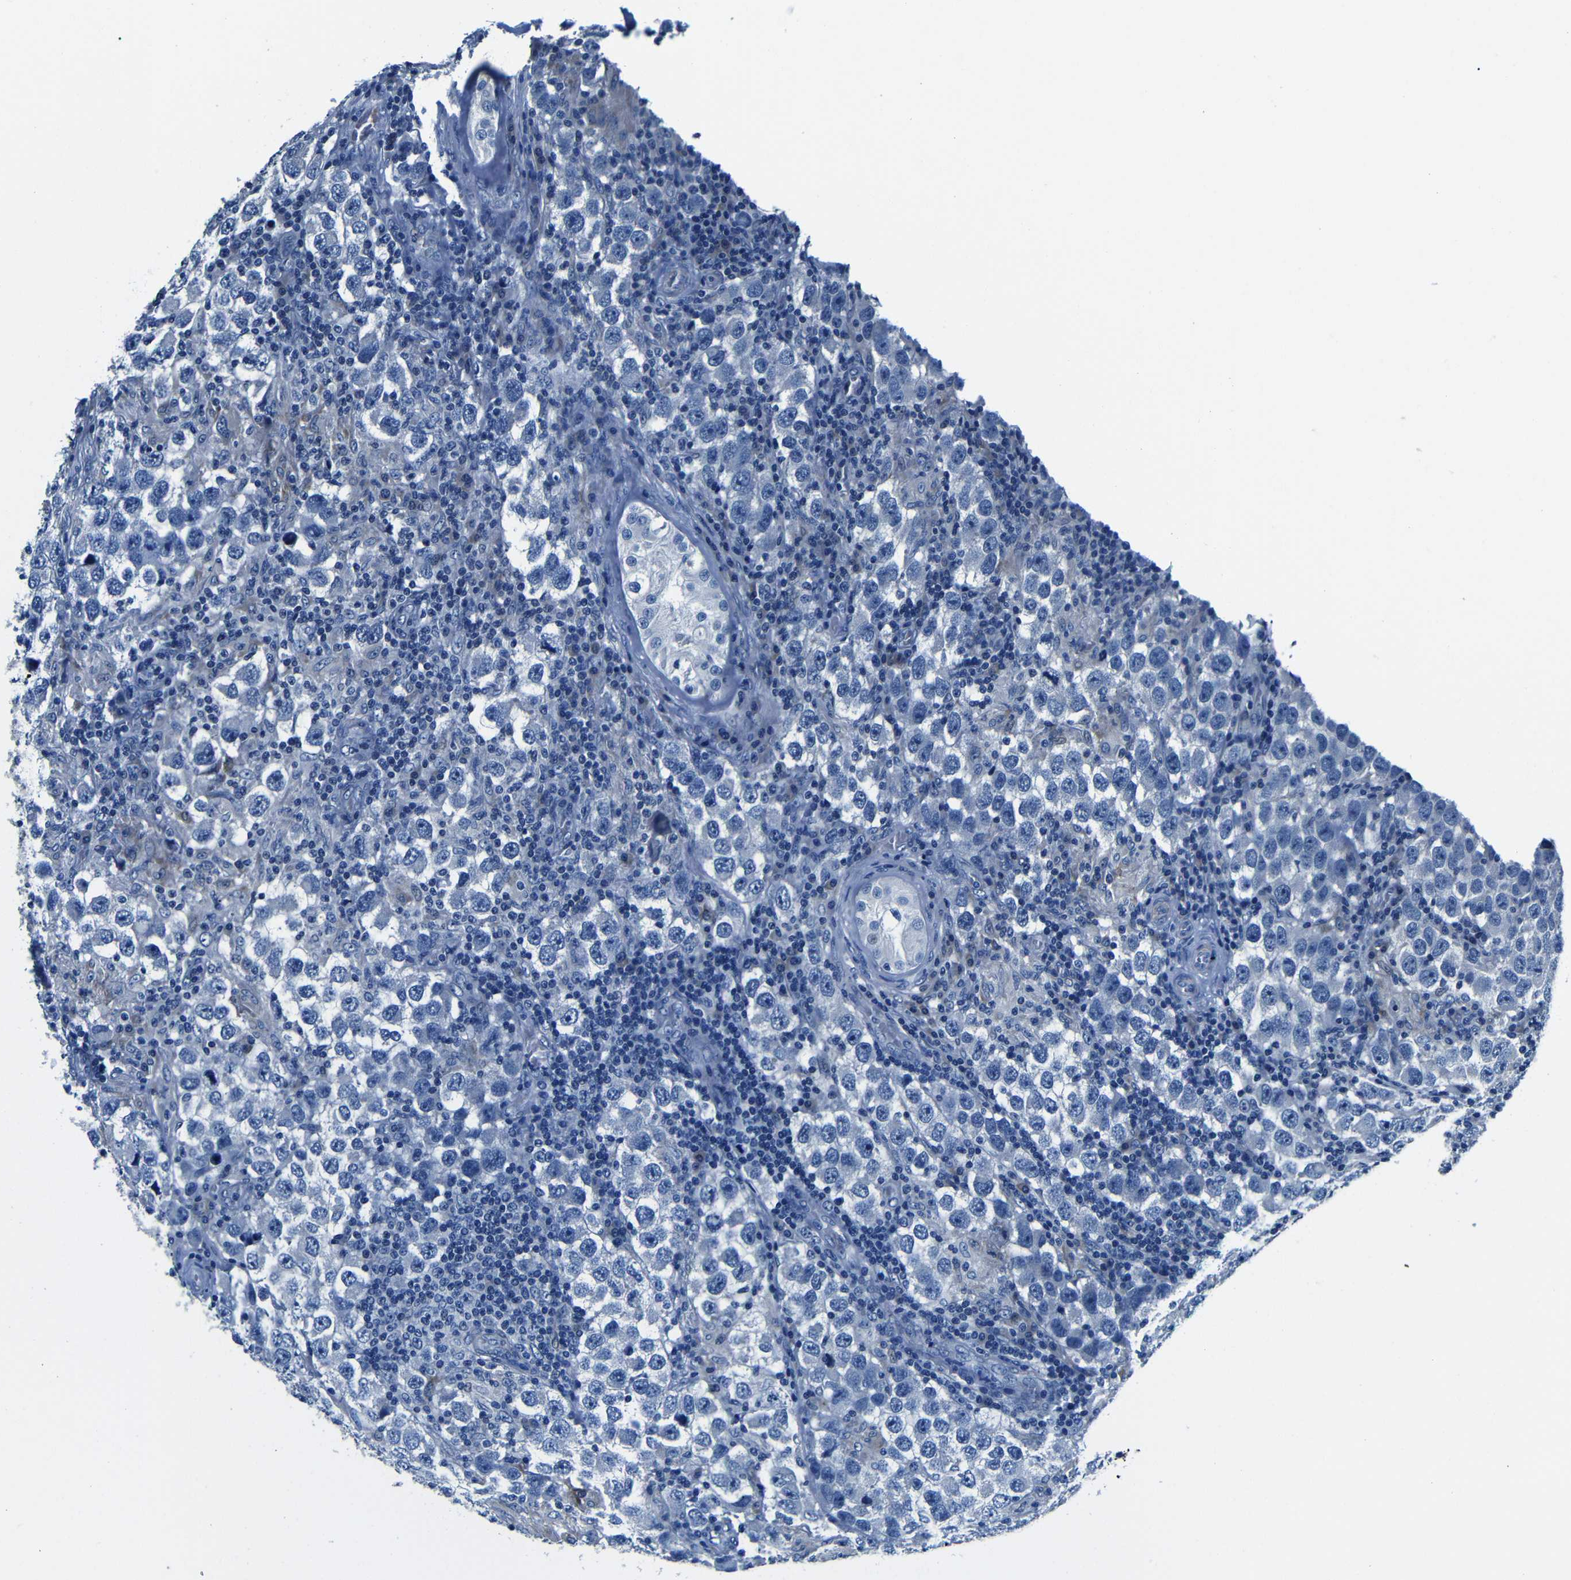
{"staining": {"intensity": "negative", "quantity": "none", "location": "none"}, "tissue": "testis cancer", "cell_type": "Tumor cells", "image_type": "cancer", "snomed": [{"axis": "morphology", "description": "Carcinoma, Embryonal, NOS"}, {"axis": "topography", "description": "Testis"}], "caption": "IHC micrograph of testis cancer stained for a protein (brown), which exhibits no staining in tumor cells. The staining is performed using DAB brown chromogen with nuclei counter-stained in using hematoxylin.", "gene": "TNFAIP1", "patient": {"sex": "male", "age": 21}}